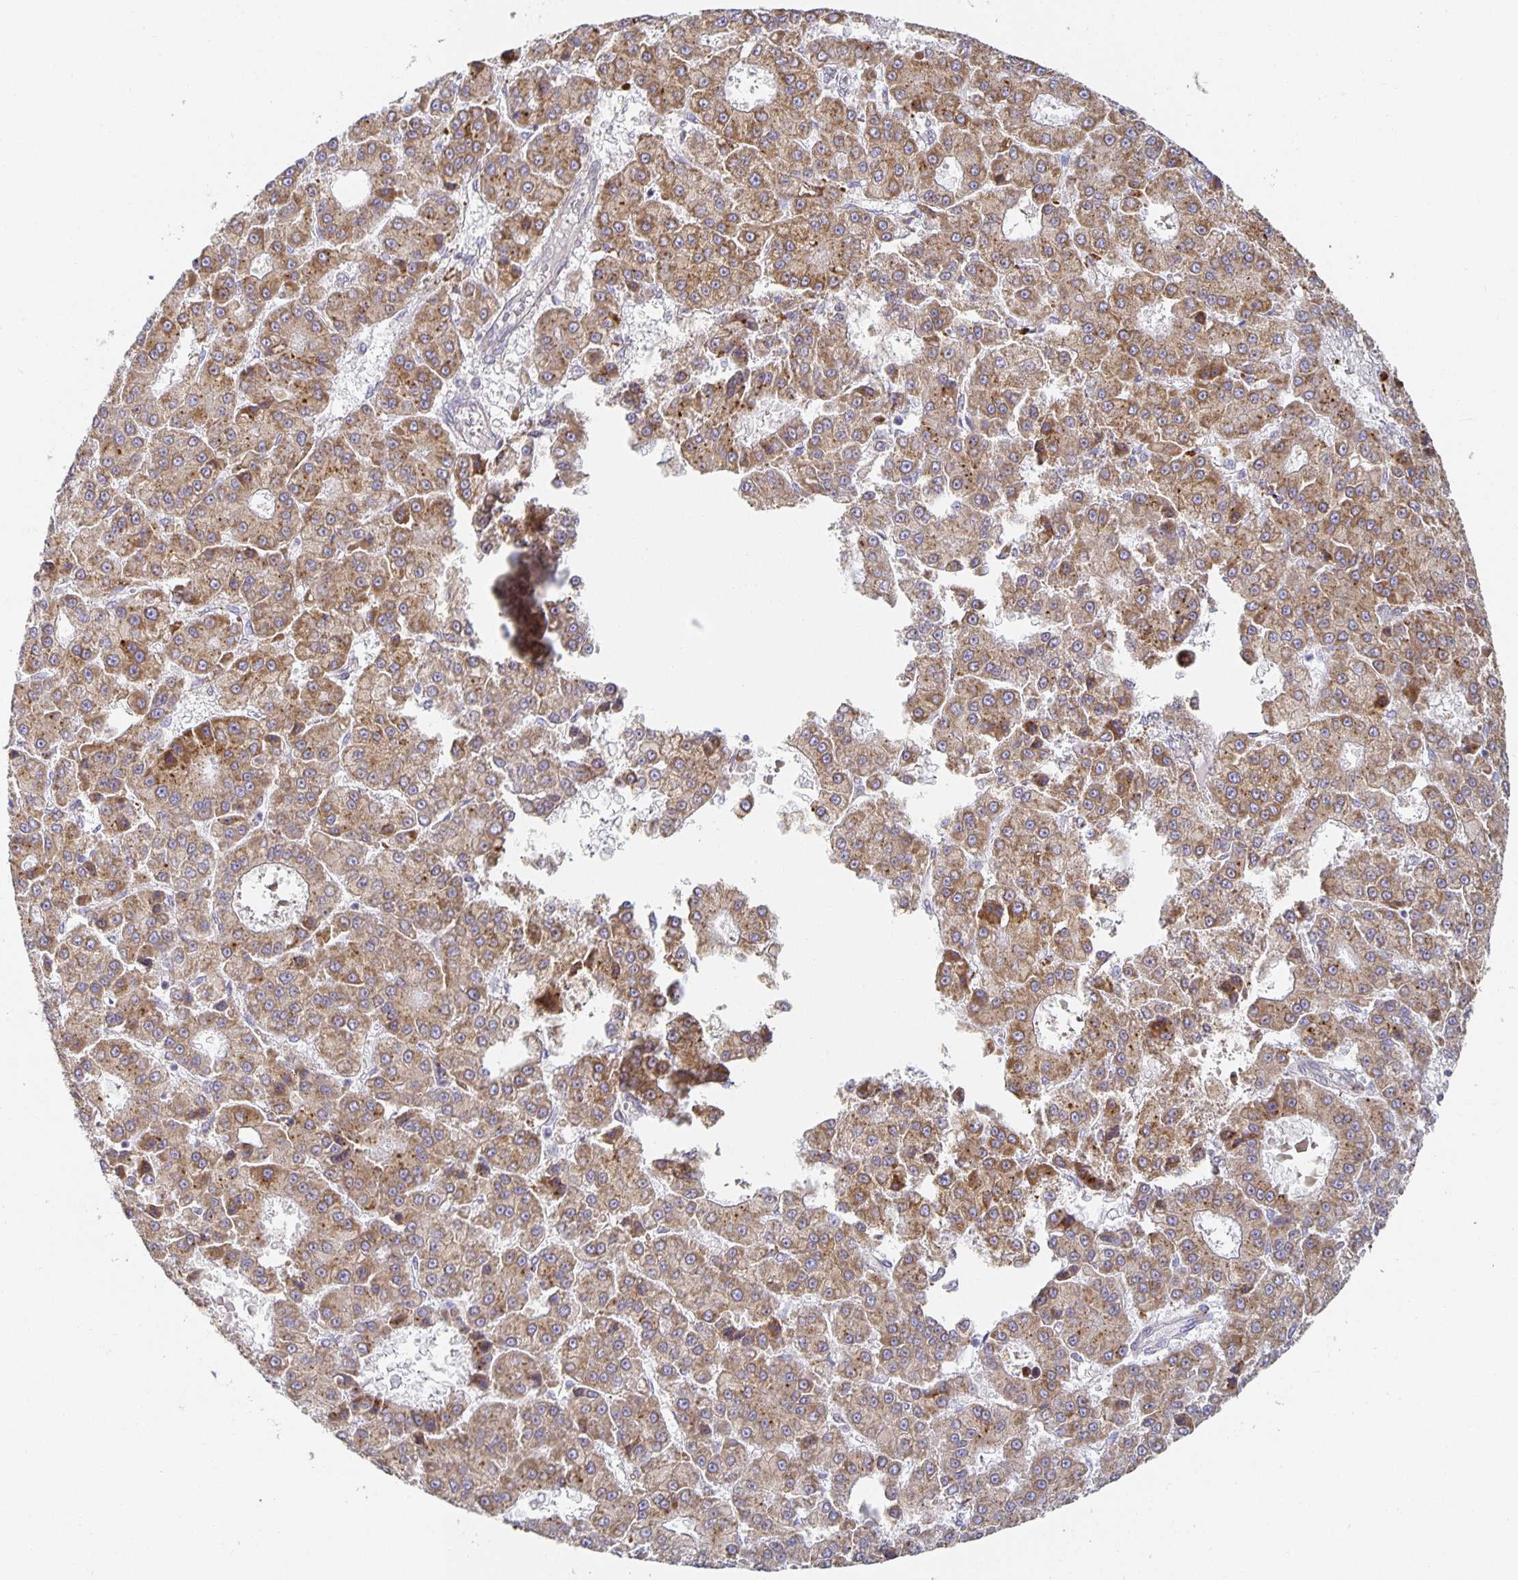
{"staining": {"intensity": "moderate", "quantity": ">75%", "location": "cytoplasmic/membranous"}, "tissue": "liver cancer", "cell_type": "Tumor cells", "image_type": "cancer", "snomed": [{"axis": "morphology", "description": "Carcinoma, Hepatocellular, NOS"}, {"axis": "topography", "description": "Liver"}], "caption": "Immunohistochemistry micrograph of neoplastic tissue: liver cancer stained using immunohistochemistry (IHC) displays medium levels of moderate protein expression localized specifically in the cytoplasmic/membranous of tumor cells, appearing as a cytoplasmic/membranous brown color.", "gene": "NOMO1", "patient": {"sex": "male", "age": 70}}